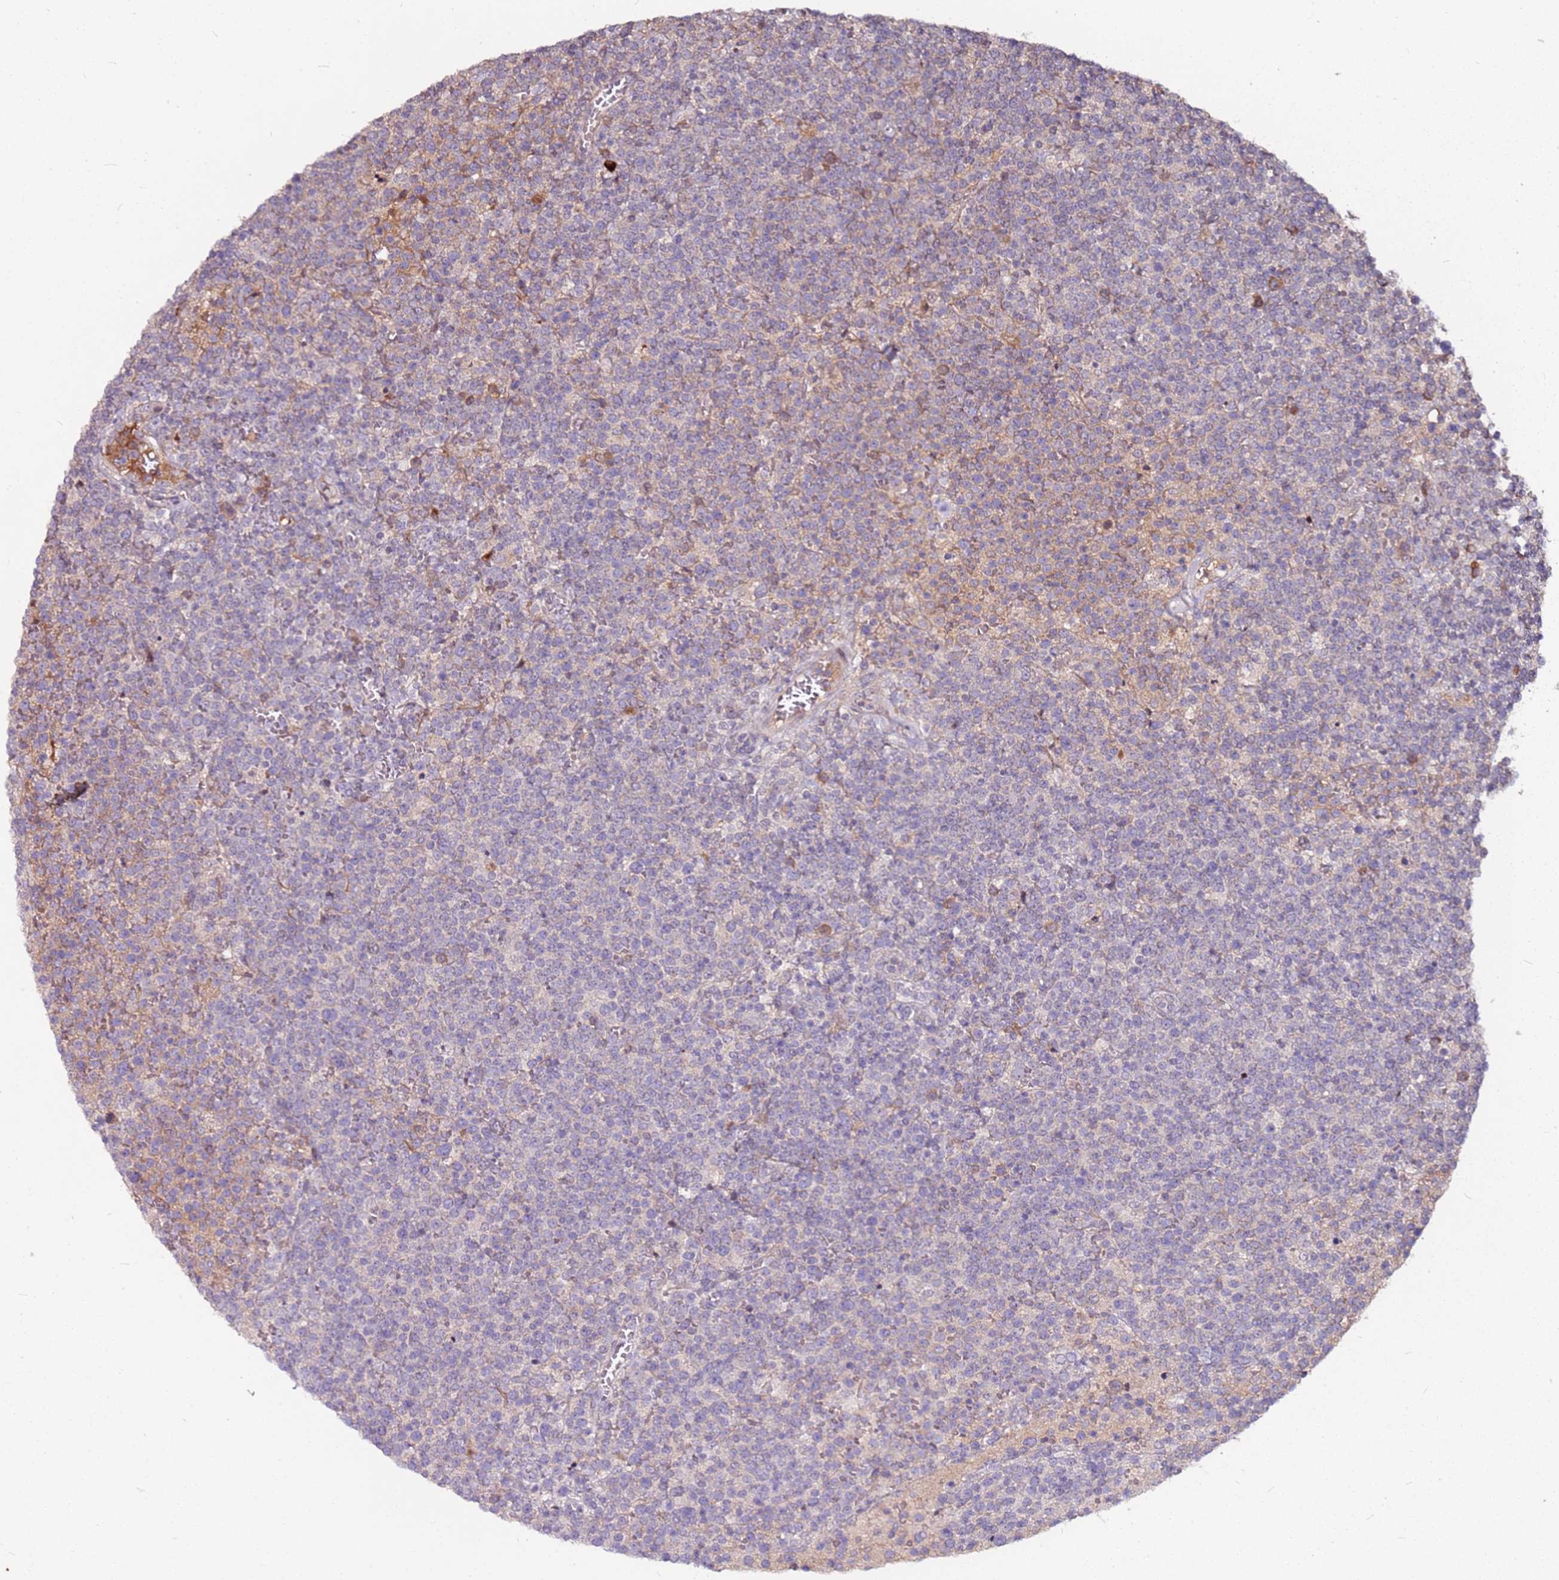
{"staining": {"intensity": "negative", "quantity": "none", "location": "none"}, "tissue": "lymphoma", "cell_type": "Tumor cells", "image_type": "cancer", "snomed": [{"axis": "morphology", "description": "Malignant lymphoma, non-Hodgkin's type, High grade"}, {"axis": "topography", "description": "Lymph node"}], "caption": "A photomicrograph of human lymphoma is negative for staining in tumor cells. (DAB IHC with hematoxylin counter stain).", "gene": "DCDC2C", "patient": {"sex": "male", "age": 61}}